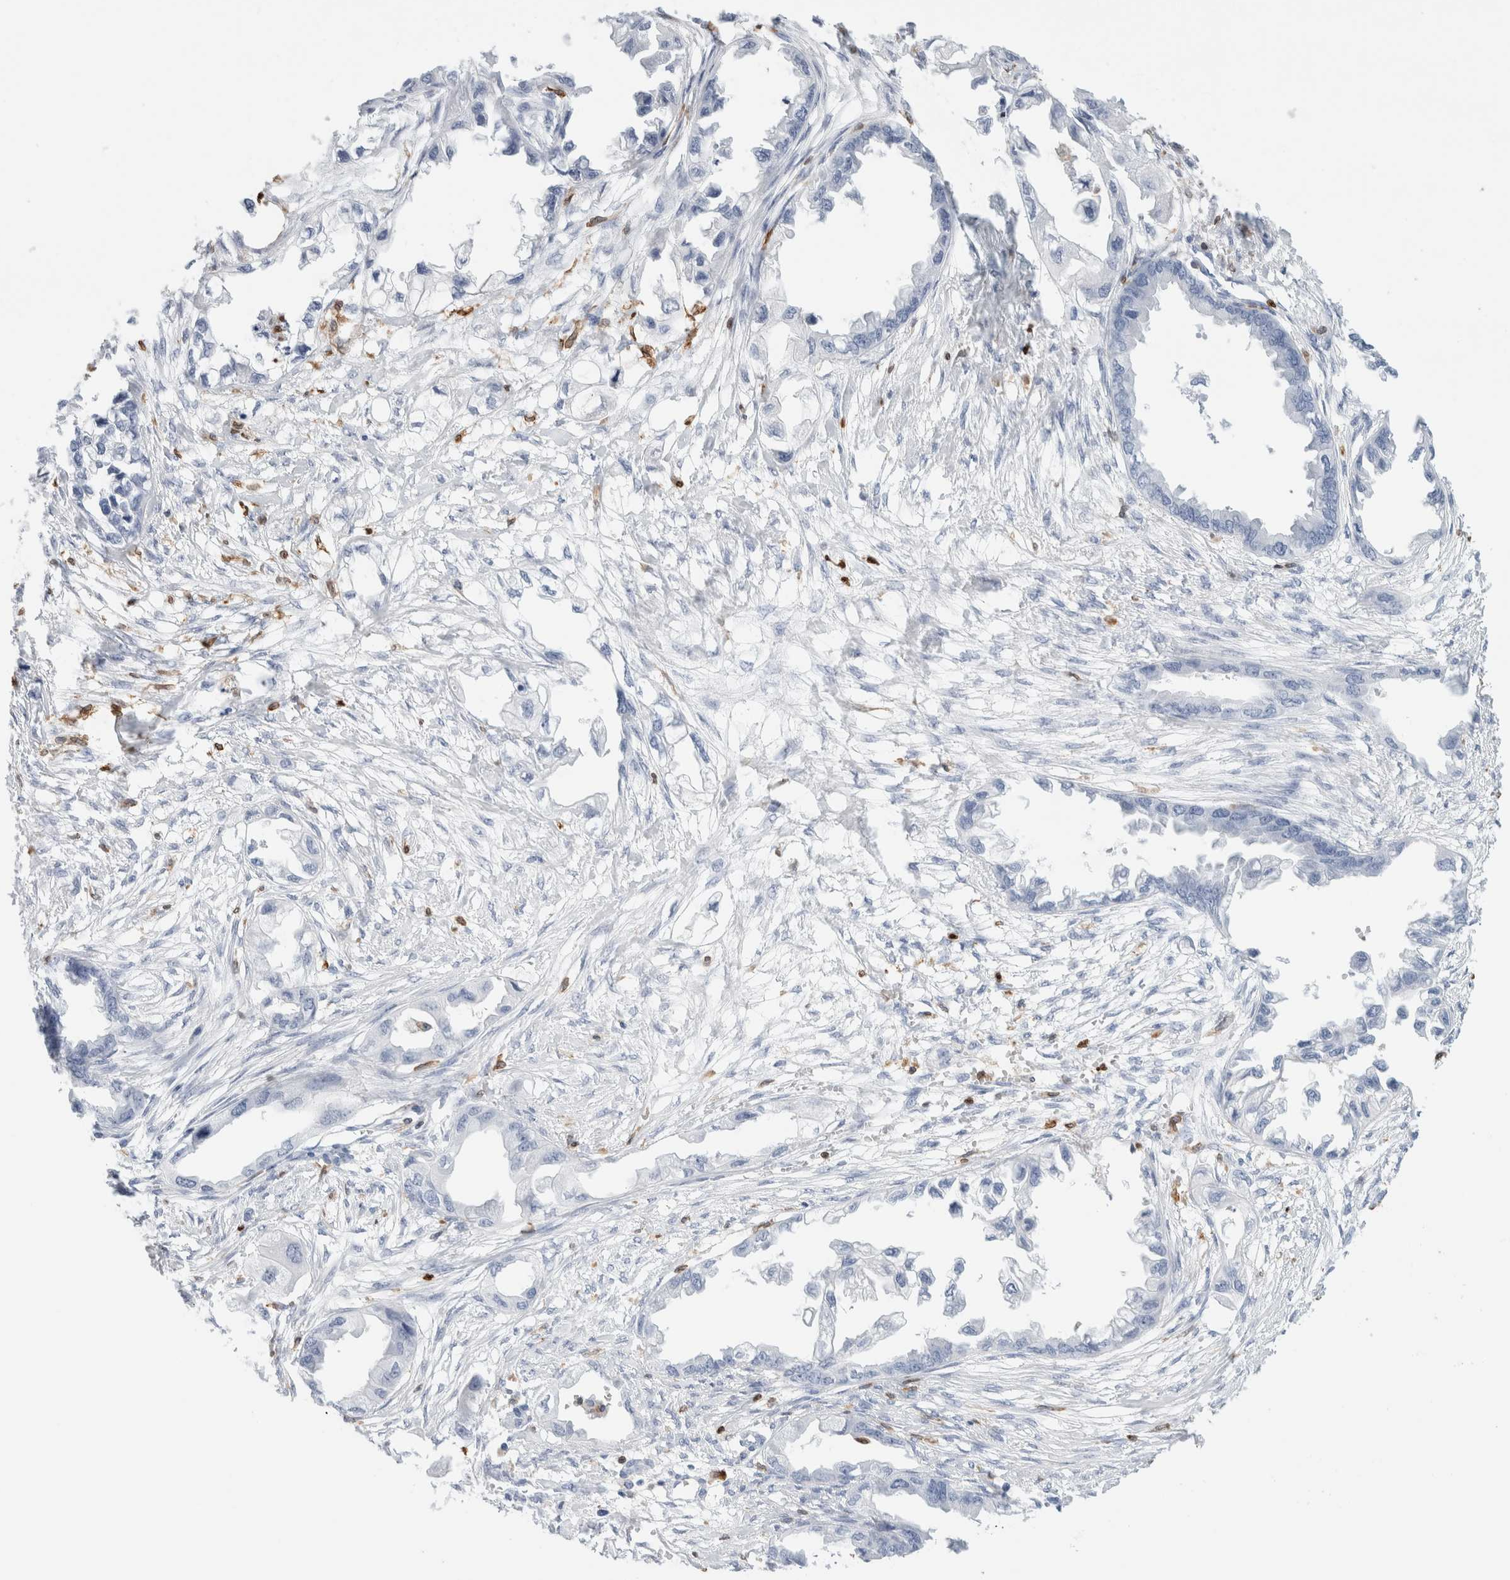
{"staining": {"intensity": "negative", "quantity": "none", "location": "none"}, "tissue": "endometrial cancer", "cell_type": "Tumor cells", "image_type": "cancer", "snomed": [{"axis": "morphology", "description": "Adenocarcinoma, NOS"}, {"axis": "morphology", "description": "Adenocarcinoma, metastatic, NOS"}, {"axis": "topography", "description": "Adipose tissue"}, {"axis": "topography", "description": "Endometrium"}], "caption": "IHC of human adenocarcinoma (endometrial) shows no staining in tumor cells.", "gene": "ALOX5AP", "patient": {"sex": "female", "age": 67}}